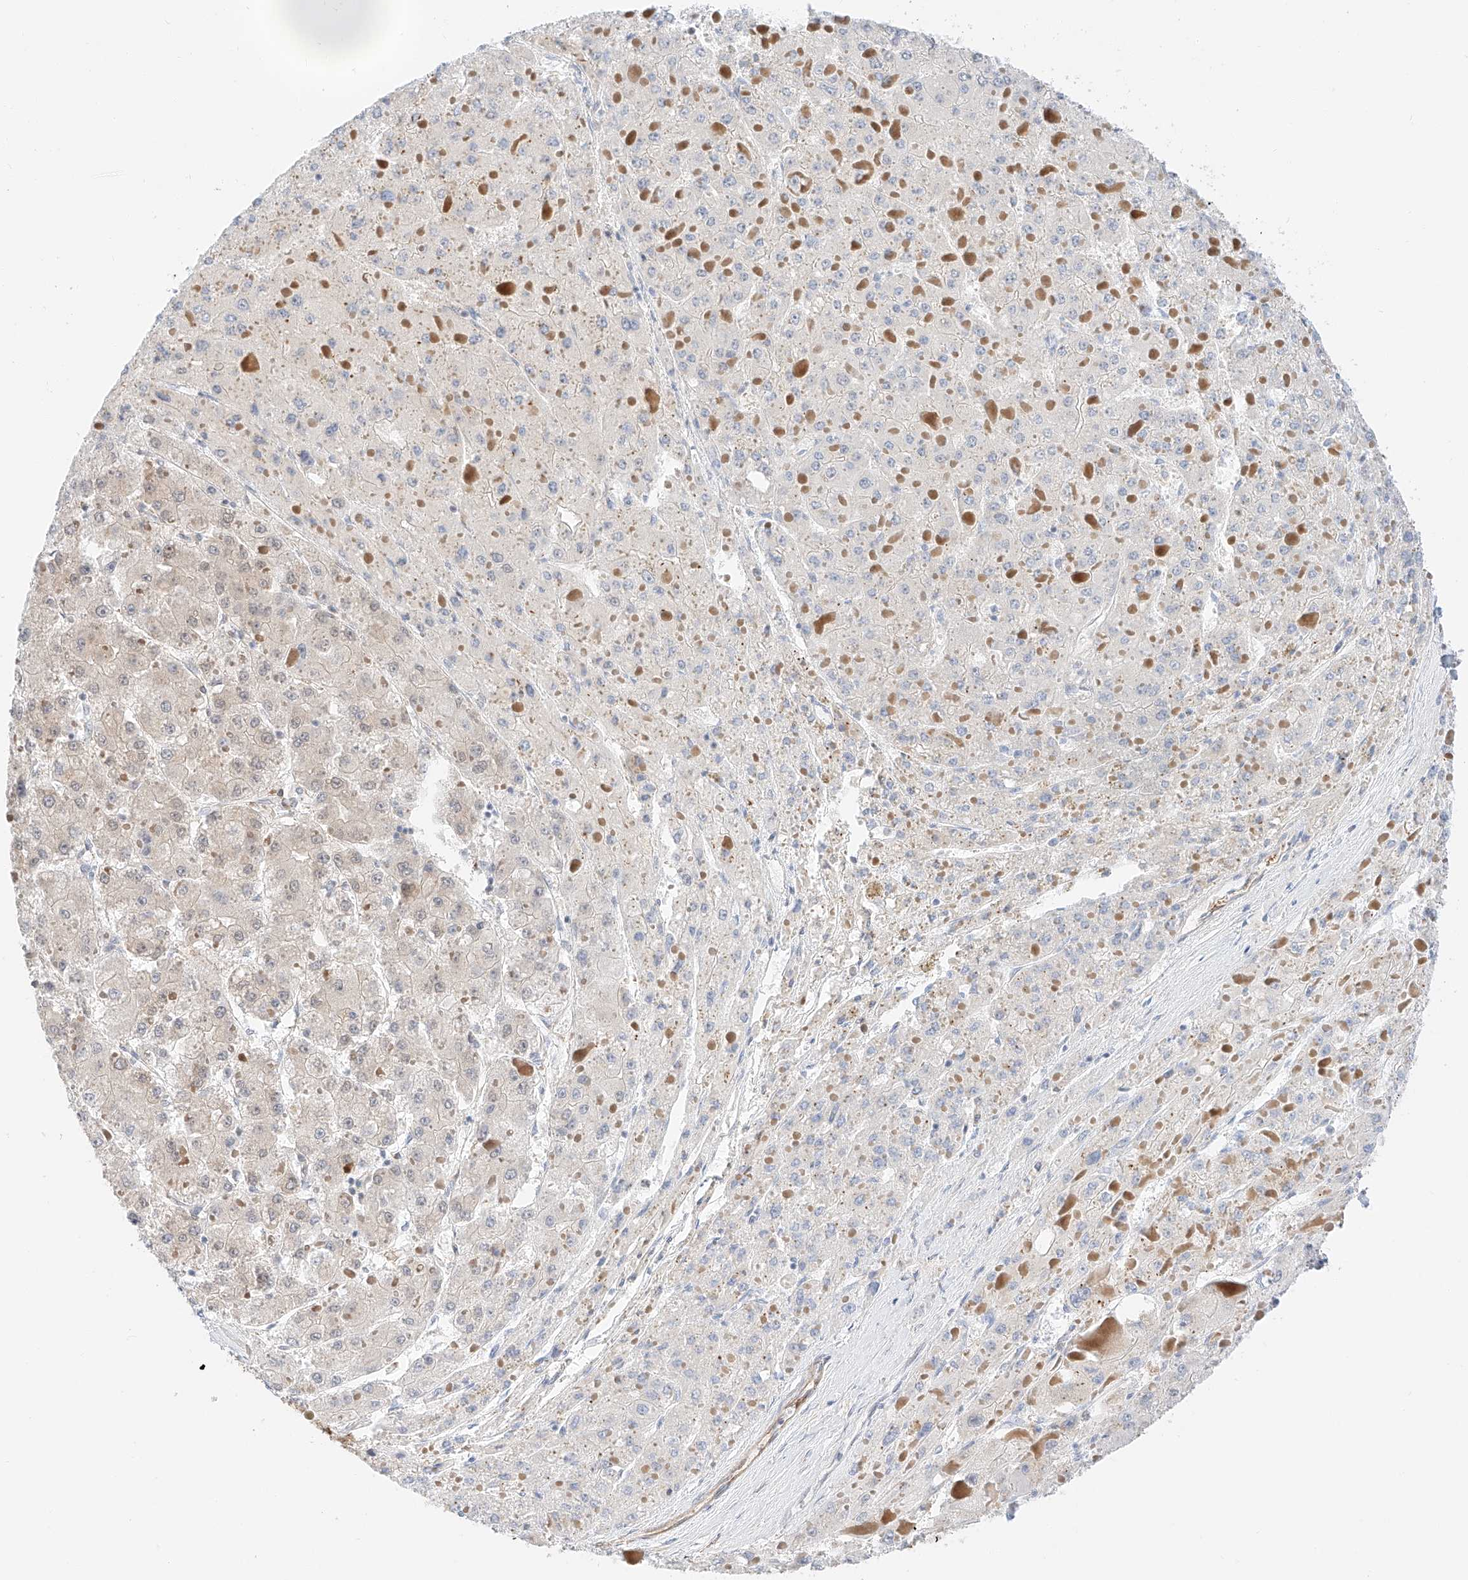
{"staining": {"intensity": "negative", "quantity": "none", "location": "none"}, "tissue": "liver cancer", "cell_type": "Tumor cells", "image_type": "cancer", "snomed": [{"axis": "morphology", "description": "Carcinoma, Hepatocellular, NOS"}, {"axis": "topography", "description": "Liver"}], "caption": "Liver hepatocellular carcinoma stained for a protein using IHC exhibits no positivity tumor cells.", "gene": "CARMIL1", "patient": {"sex": "female", "age": 73}}